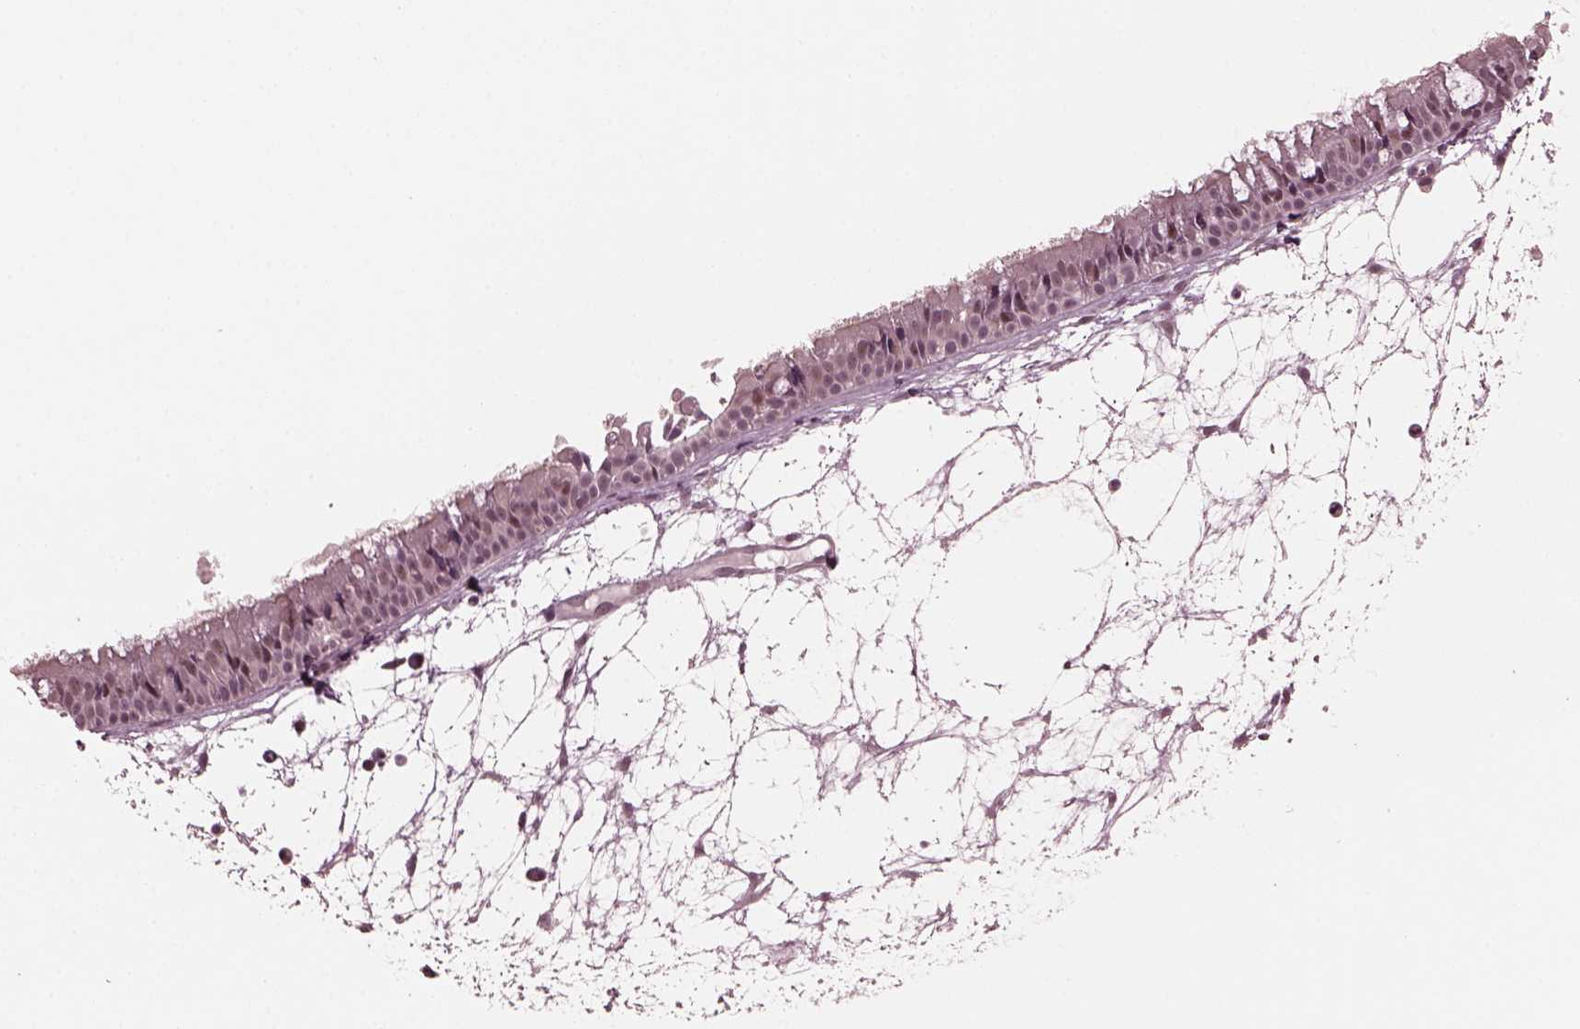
{"staining": {"intensity": "negative", "quantity": "none", "location": "none"}, "tissue": "nasopharynx", "cell_type": "Respiratory epithelial cells", "image_type": "normal", "snomed": [{"axis": "morphology", "description": "Normal tissue, NOS"}, {"axis": "topography", "description": "Nasopharynx"}], "caption": "Immunohistochemical staining of normal nasopharynx shows no significant expression in respiratory epithelial cells.", "gene": "TRIB3", "patient": {"sex": "male", "age": 31}}